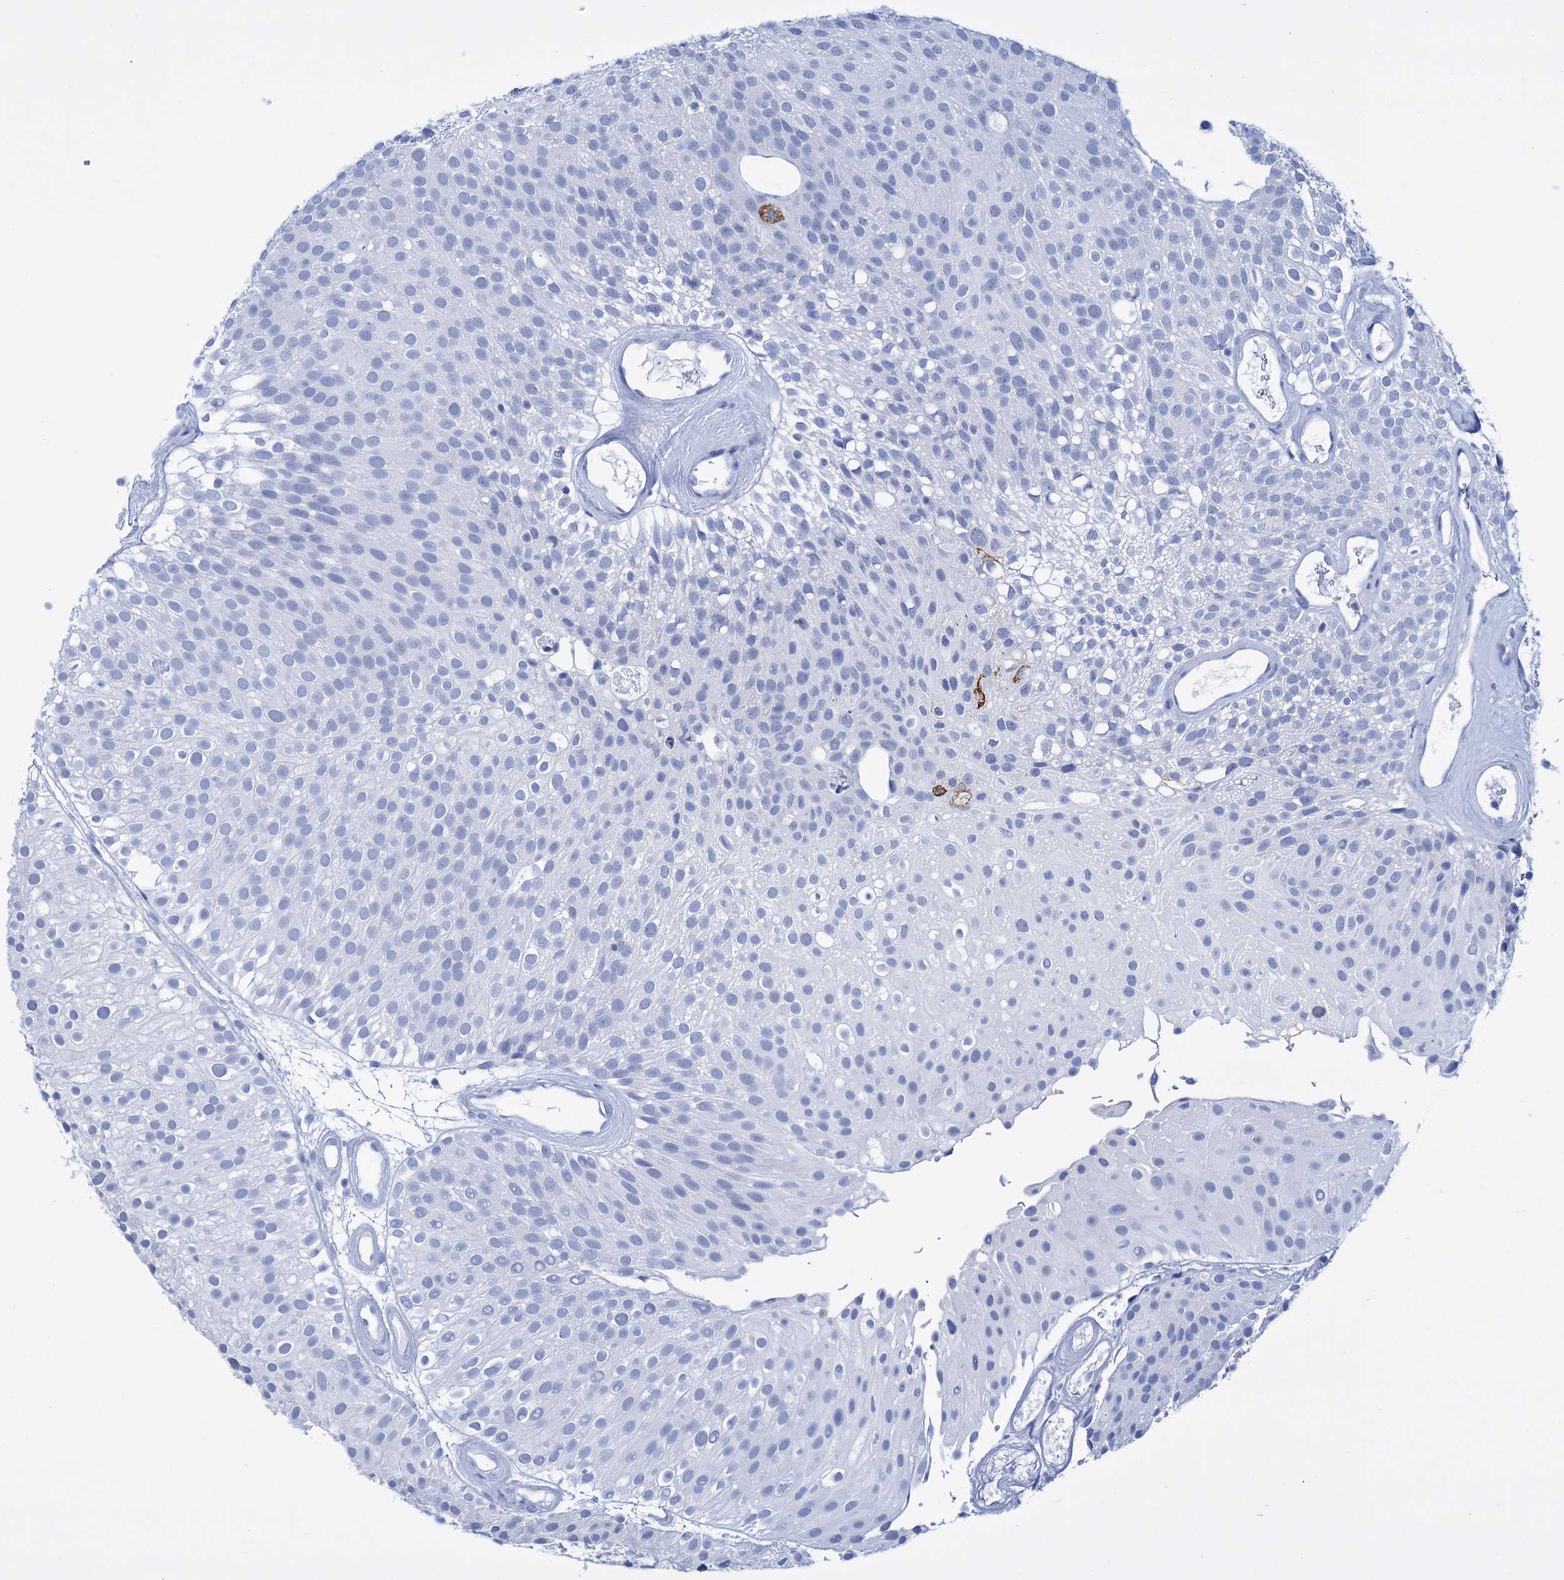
{"staining": {"intensity": "negative", "quantity": "none", "location": "none"}, "tissue": "urothelial cancer", "cell_type": "Tumor cells", "image_type": "cancer", "snomed": [{"axis": "morphology", "description": "Urothelial carcinoma, Low grade"}, {"axis": "topography", "description": "Urinary bladder"}], "caption": "Photomicrograph shows no protein positivity in tumor cells of low-grade urothelial carcinoma tissue.", "gene": "FBXW12", "patient": {"sex": "male", "age": 78}}